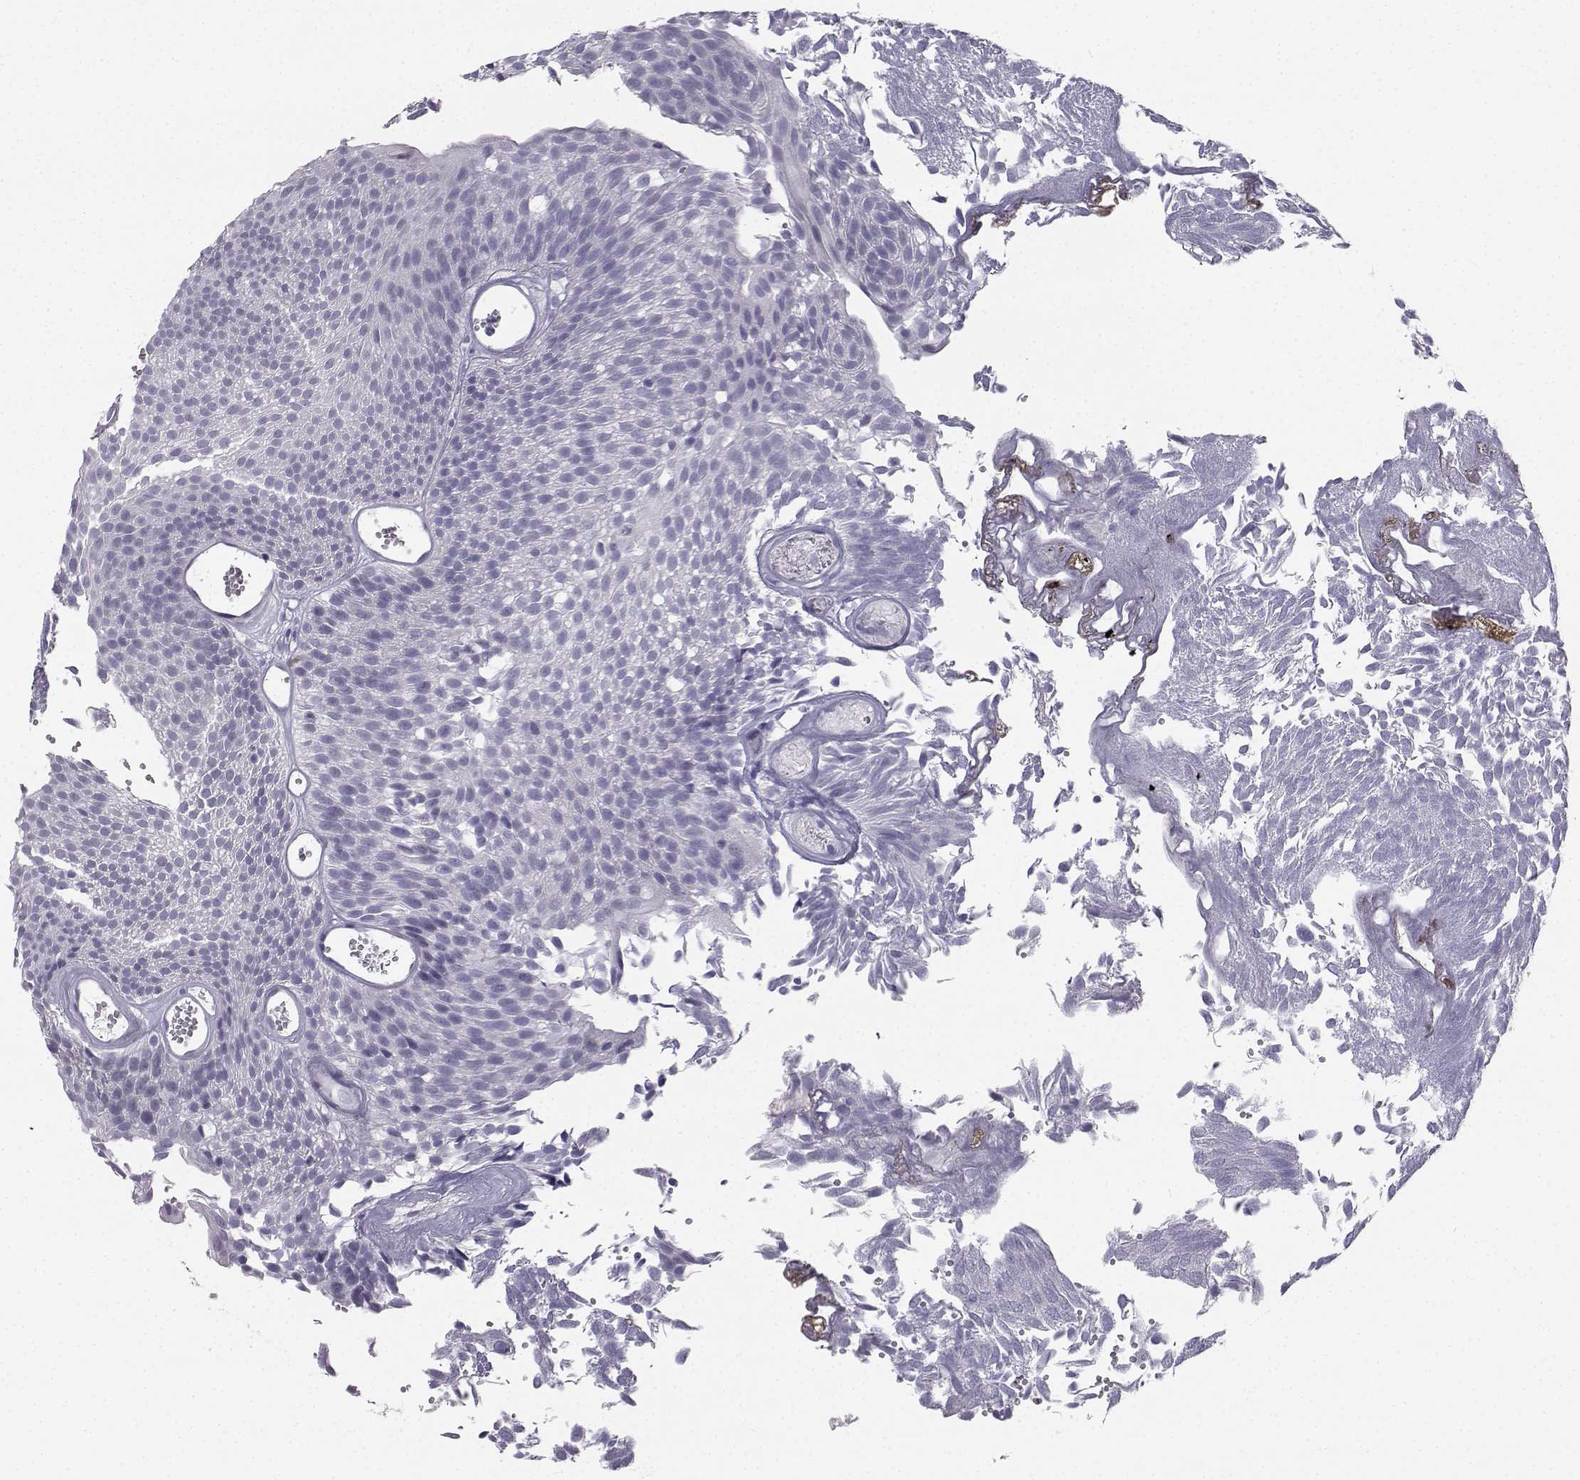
{"staining": {"intensity": "negative", "quantity": "none", "location": "none"}, "tissue": "urothelial cancer", "cell_type": "Tumor cells", "image_type": "cancer", "snomed": [{"axis": "morphology", "description": "Urothelial carcinoma, Low grade"}, {"axis": "topography", "description": "Urinary bladder"}], "caption": "High magnification brightfield microscopy of urothelial cancer stained with DAB (3,3'-diaminobenzidine) (brown) and counterstained with hematoxylin (blue): tumor cells show no significant positivity.", "gene": "SYCE1", "patient": {"sex": "male", "age": 52}}